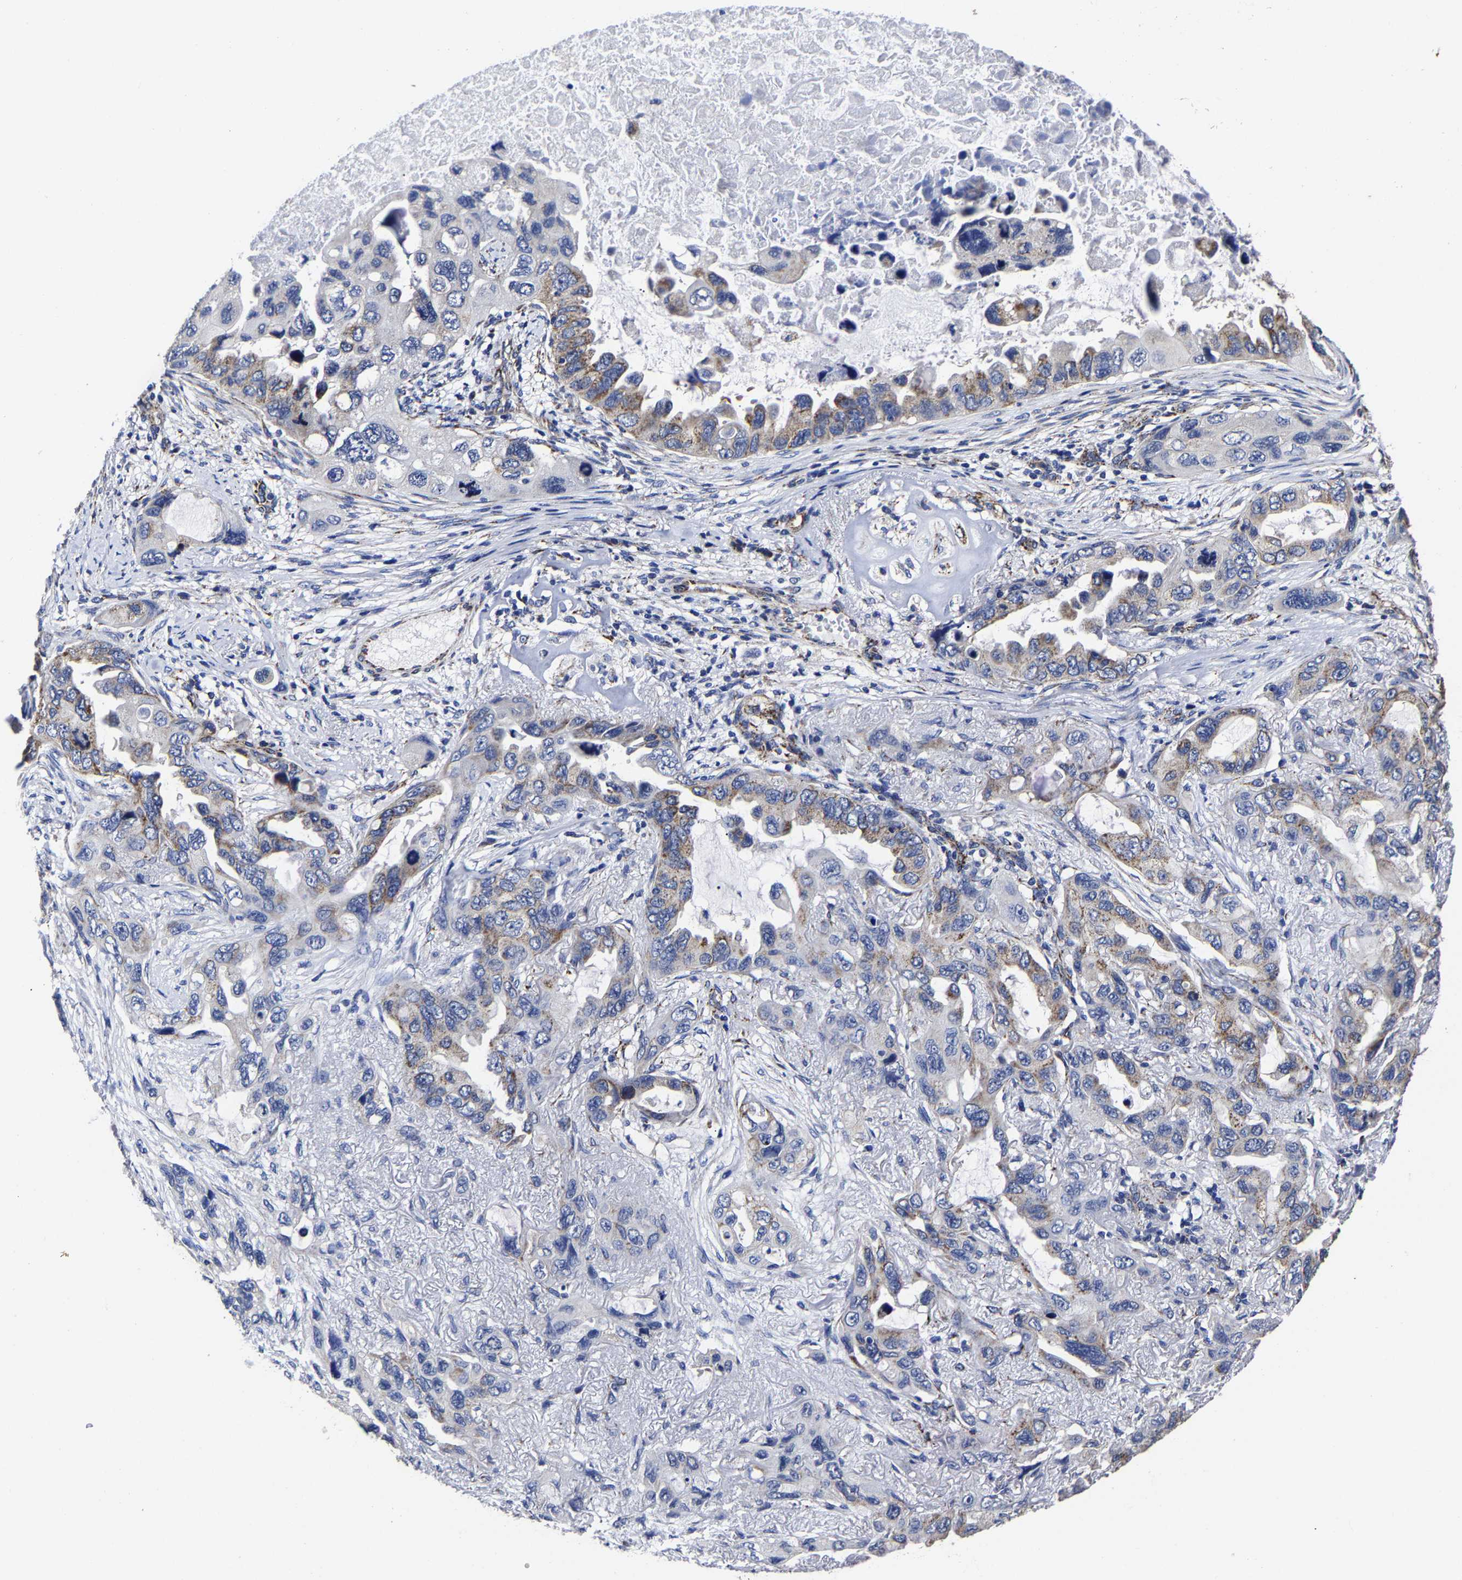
{"staining": {"intensity": "weak", "quantity": "25%-75%", "location": "cytoplasmic/membranous"}, "tissue": "lung cancer", "cell_type": "Tumor cells", "image_type": "cancer", "snomed": [{"axis": "morphology", "description": "Squamous cell carcinoma, NOS"}, {"axis": "topography", "description": "Lung"}], "caption": "This is an image of IHC staining of lung squamous cell carcinoma, which shows weak expression in the cytoplasmic/membranous of tumor cells.", "gene": "AASS", "patient": {"sex": "female", "age": 73}}